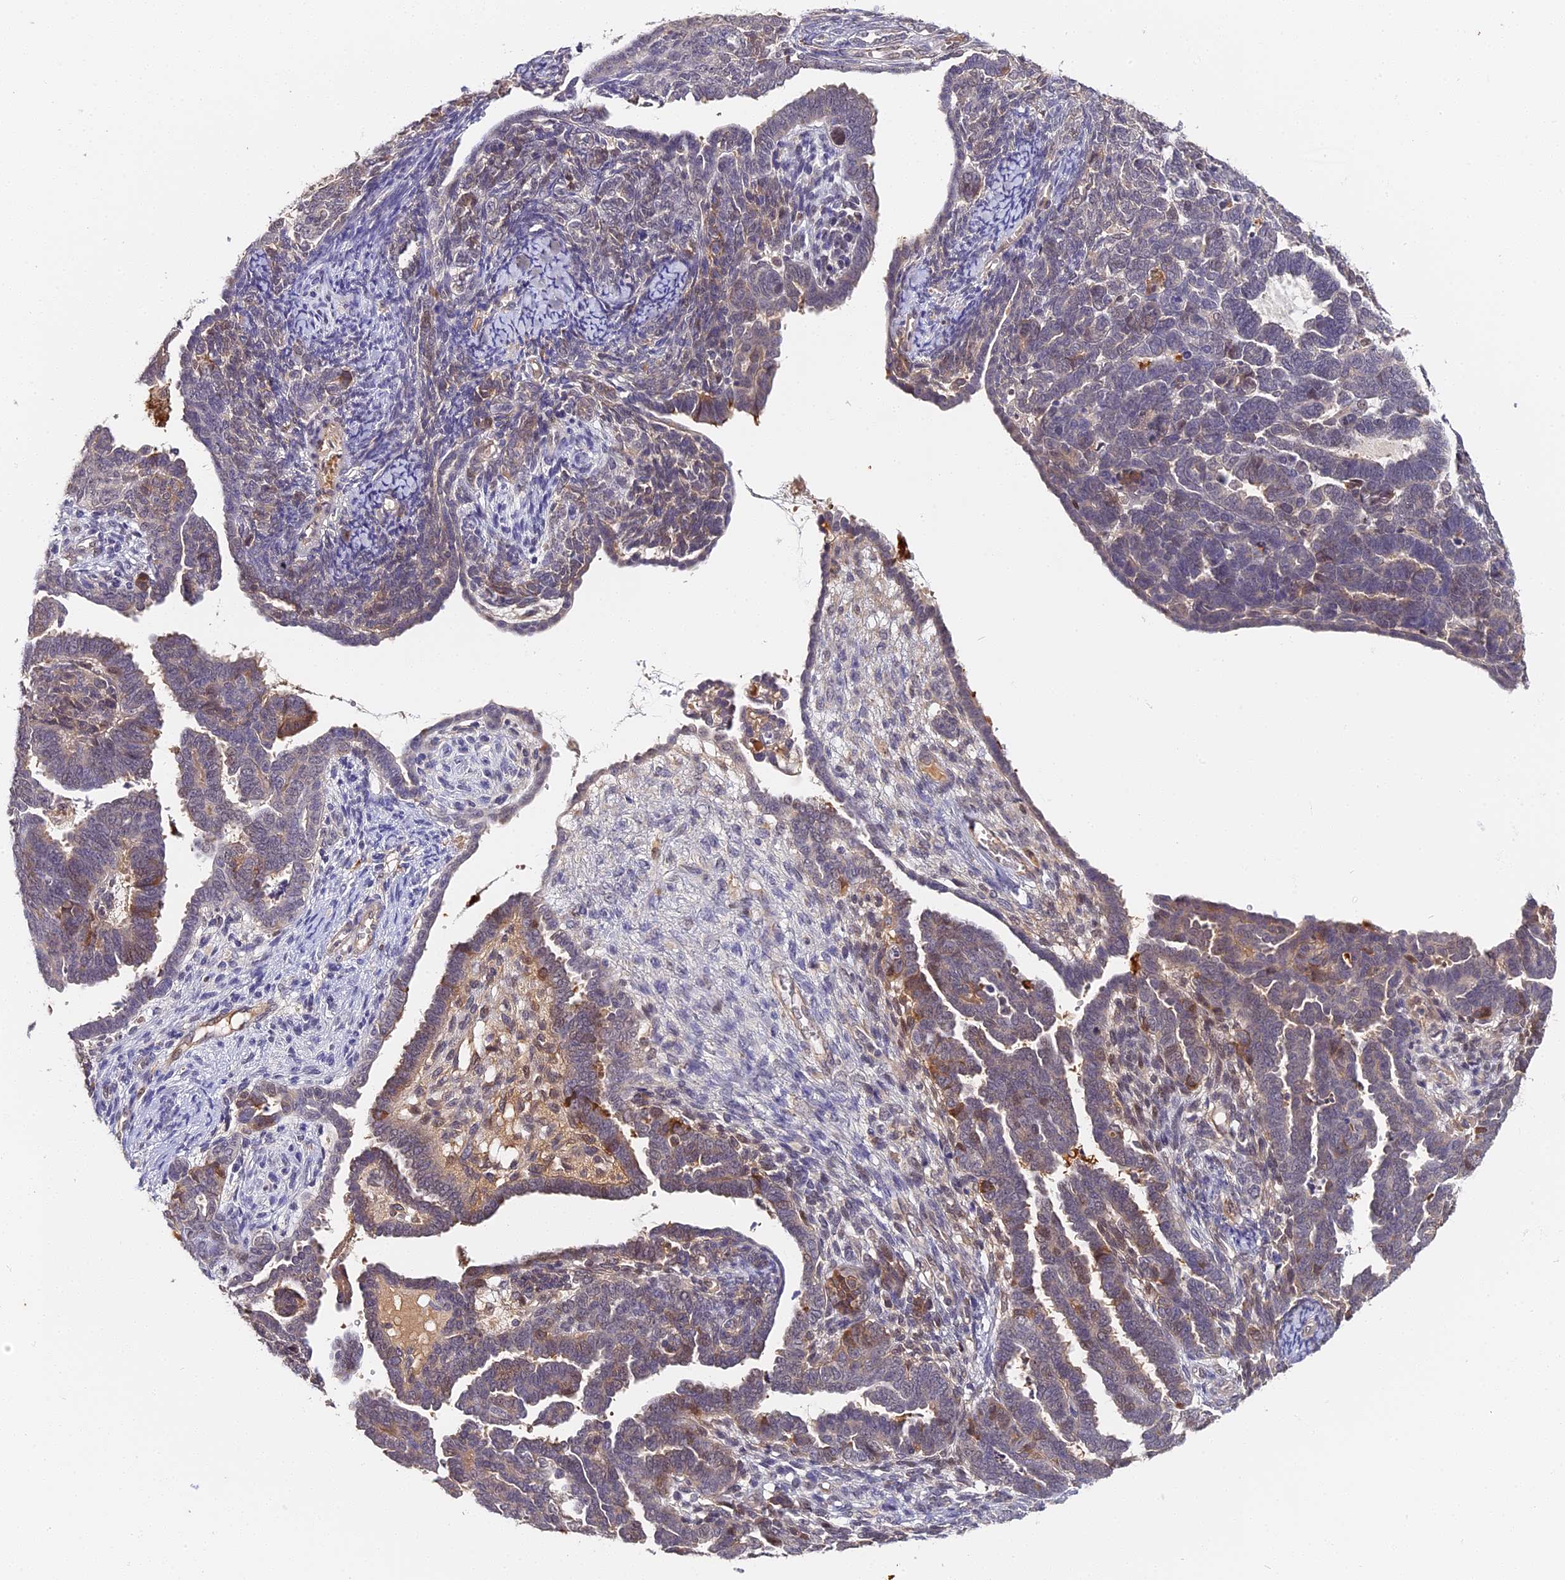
{"staining": {"intensity": "moderate", "quantity": "<25%", "location": "cytoplasmic/membranous"}, "tissue": "endometrial cancer", "cell_type": "Tumor cells", "image_type": "cancer", "snomed": [{"axis": "morphology", "description": "Neoplasm, malignant, NOS"}, {"axis": "topography", "description": "Endometrium"}], "caption": "High-power microscopy captured an IHC photomicrograph of endometrial cancer, revealing moderate cytoplasmic/membranous expression in about <25% of tumor cells.", "gene": "IMPACT", "patient": {"sex": "female", "age": 74}}